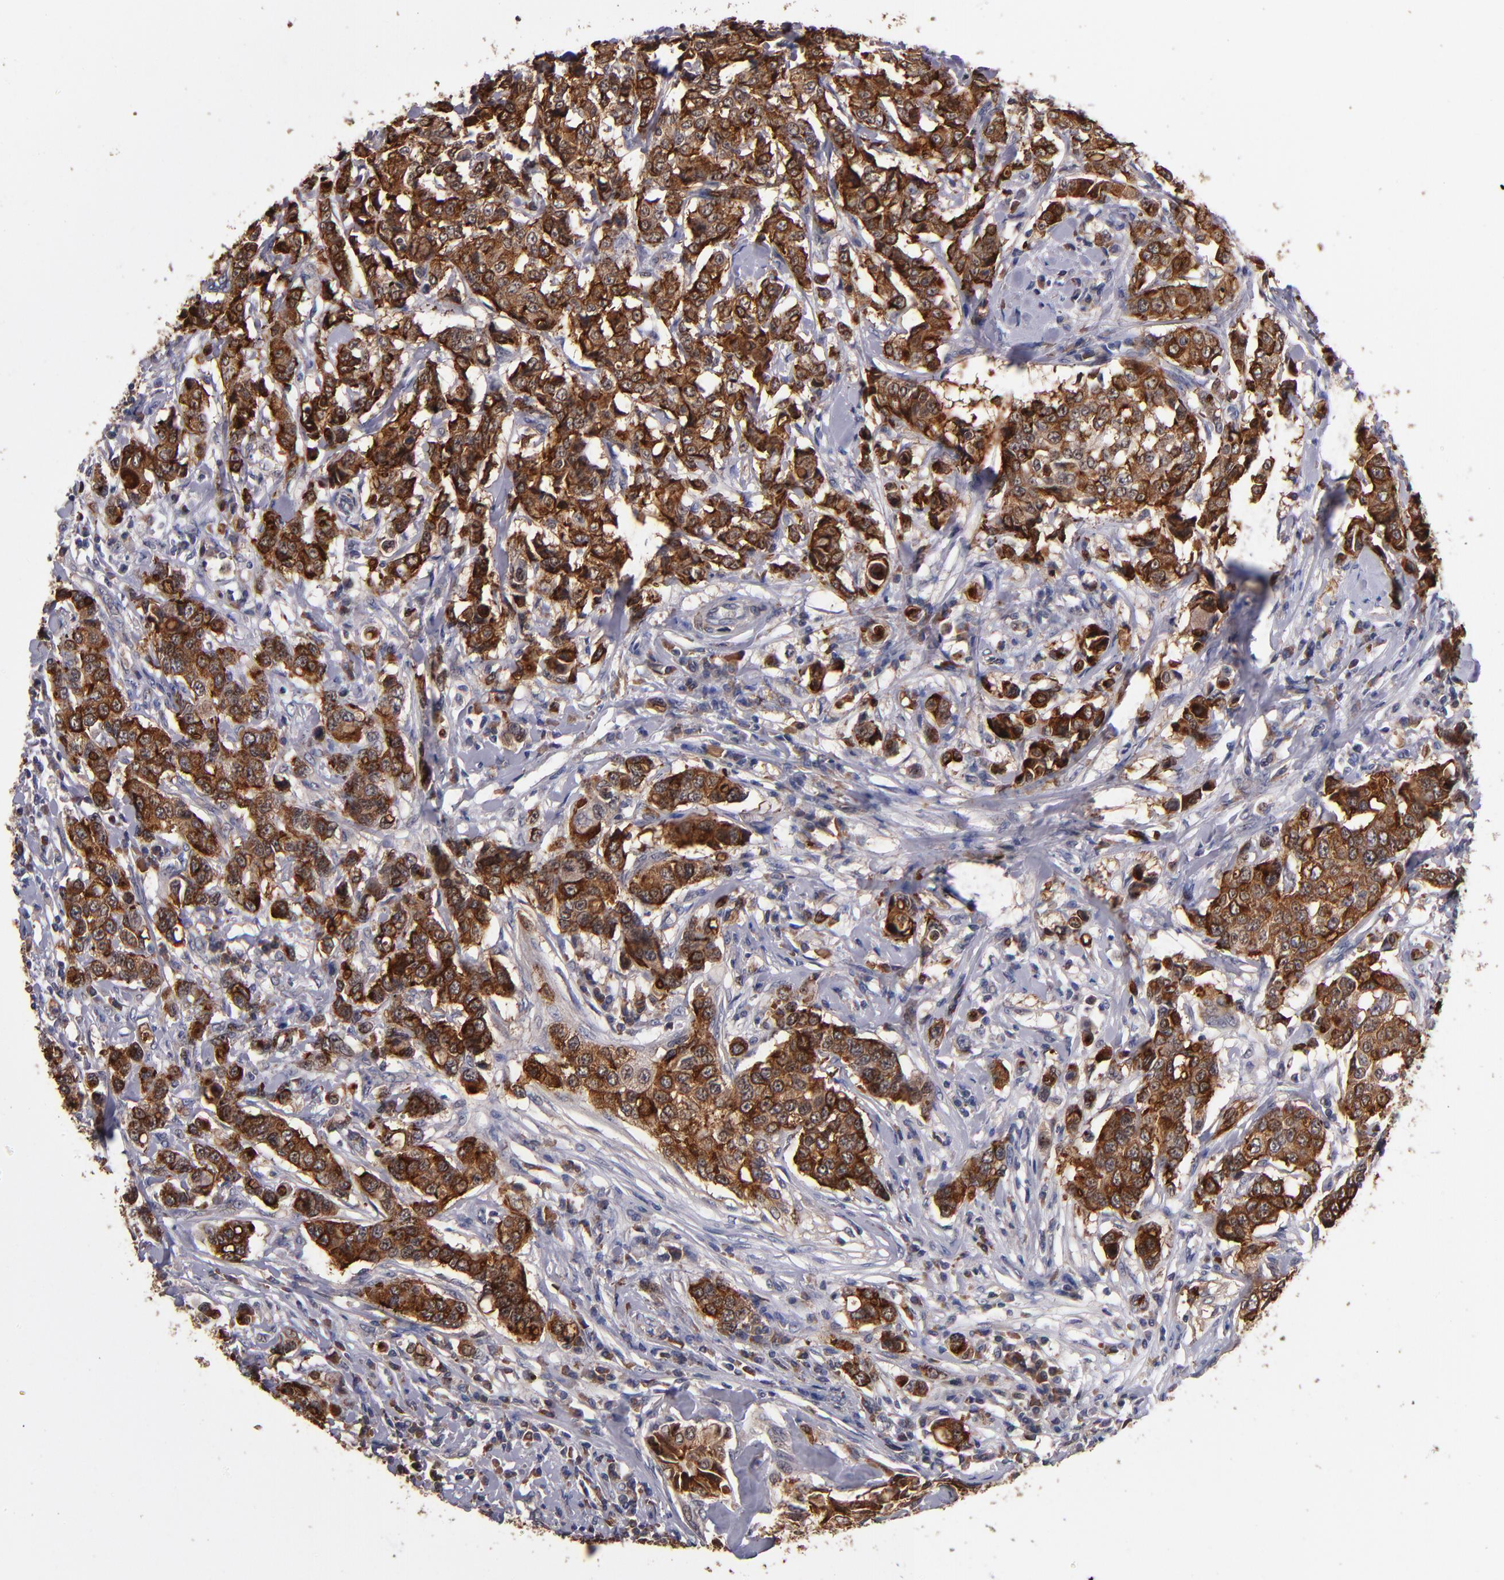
{"staining": {"intensity": "strong", "quantity": ">75%", "location": "cytoplasmic/membranous"}, "tissue": "breast cancer", "cell_type": "Tumor cells", "image_type": "cancer", "snomed": [{"axis": "morphology", "description": "Duct carcinoma"}, {"axis": "topography", "description": "Breast"}], "caption": "This is an image of IHC staining of breast cancer (invasive ductal carcinoma), which shows strong positivity in the cytoplasmic/membranous of tumor cells.", "gene": "TTLL12", "patient": {"sex": "female", "age": 27}}